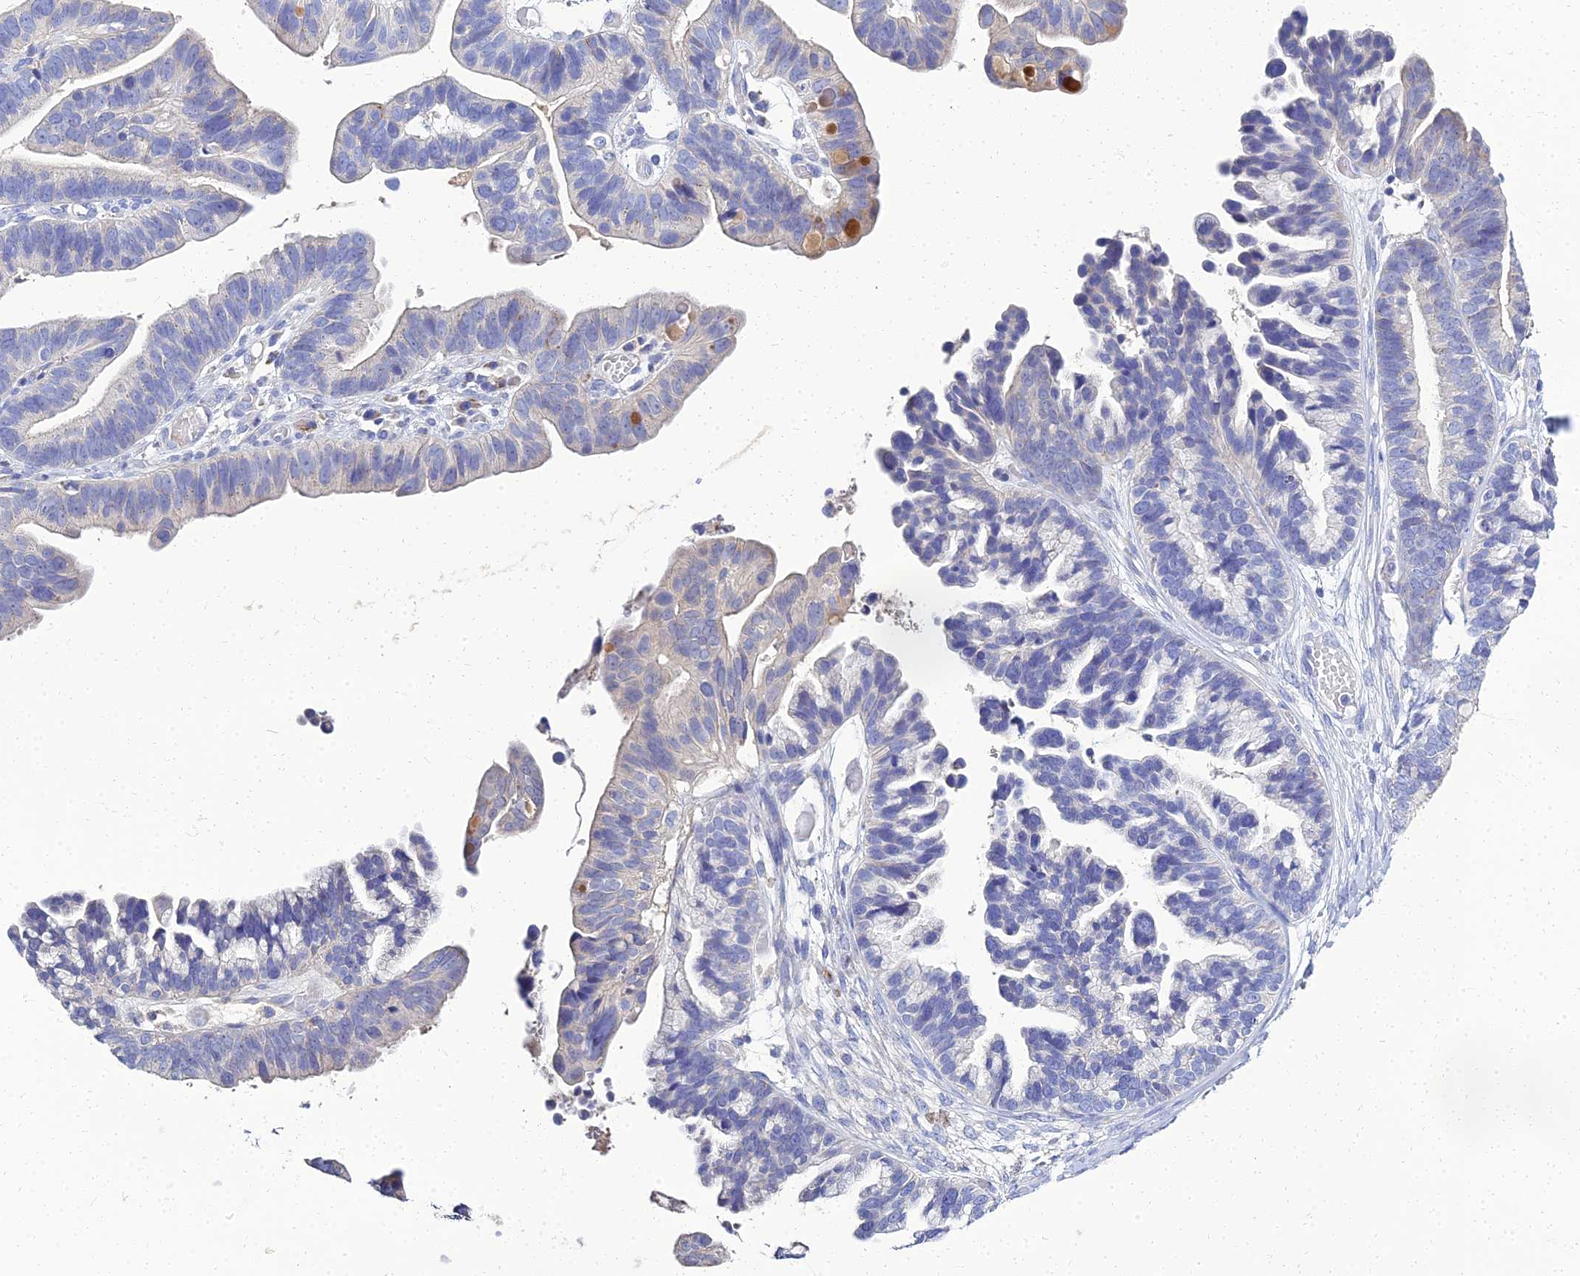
{"staining": {"intensity": "moderate", "quantity": "<25%", "location": "cytoplasmic/membranous"}, "tissue": "ovarian cancer", "cell_type": "Tumor cells", "image_type": "cancer", "snomed": [{"axis": "morphology", "description": "Cystadenocarcinoma, serous, NOS"}, {"axis": "topography", "description": "Ovary"}], "caption": "DAB (3,3'-diaminobenzidine) immunohistochemical staining of serous cystadenocarcinoma (ovarian) displays moderate cytoplasmic/membranous protein expression in approximately <25% of tumor cells.", "gene": "NPY", "patient": {"sex": "female", "age": 56}}